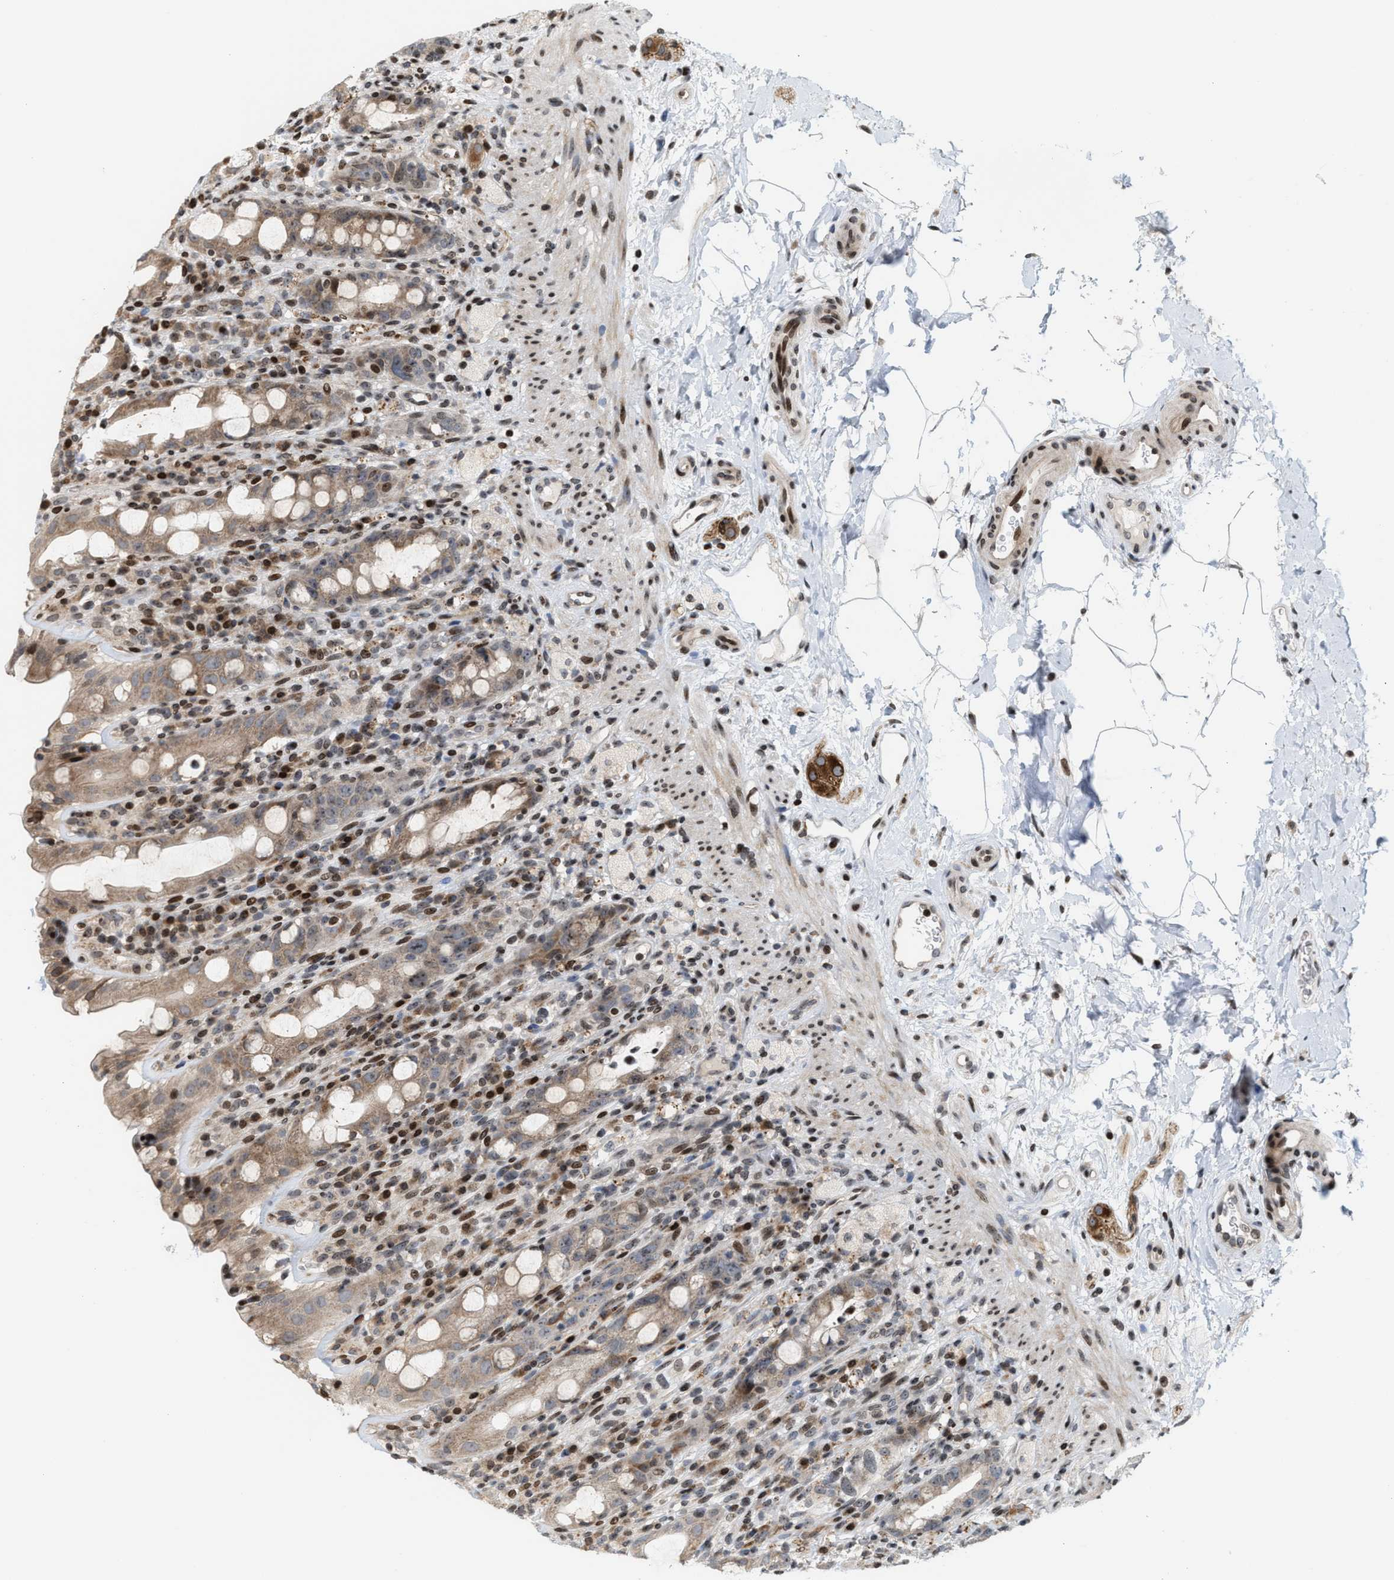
{"staining": {"intensity": "moderate", "quantity": ">75%", "location": "cytoplasmic/membranous"}, "tissue": "rectum", "cell_type": "Glandular cells", "image_type": "normal", "snomed": [{"axis": "morphology", "description": "Normal tissue, NOS"}, {"axis": "topography", "description": "Rectum"}], "caption": "An image showing moderate cytoplasmic/membranous positivity in approximately >75% of glandular cells in benign rectum, as visualized by brown immunohistochemical staining.", "gene": "PDZD2", "patient": {"sex": "male", "age": 44}}